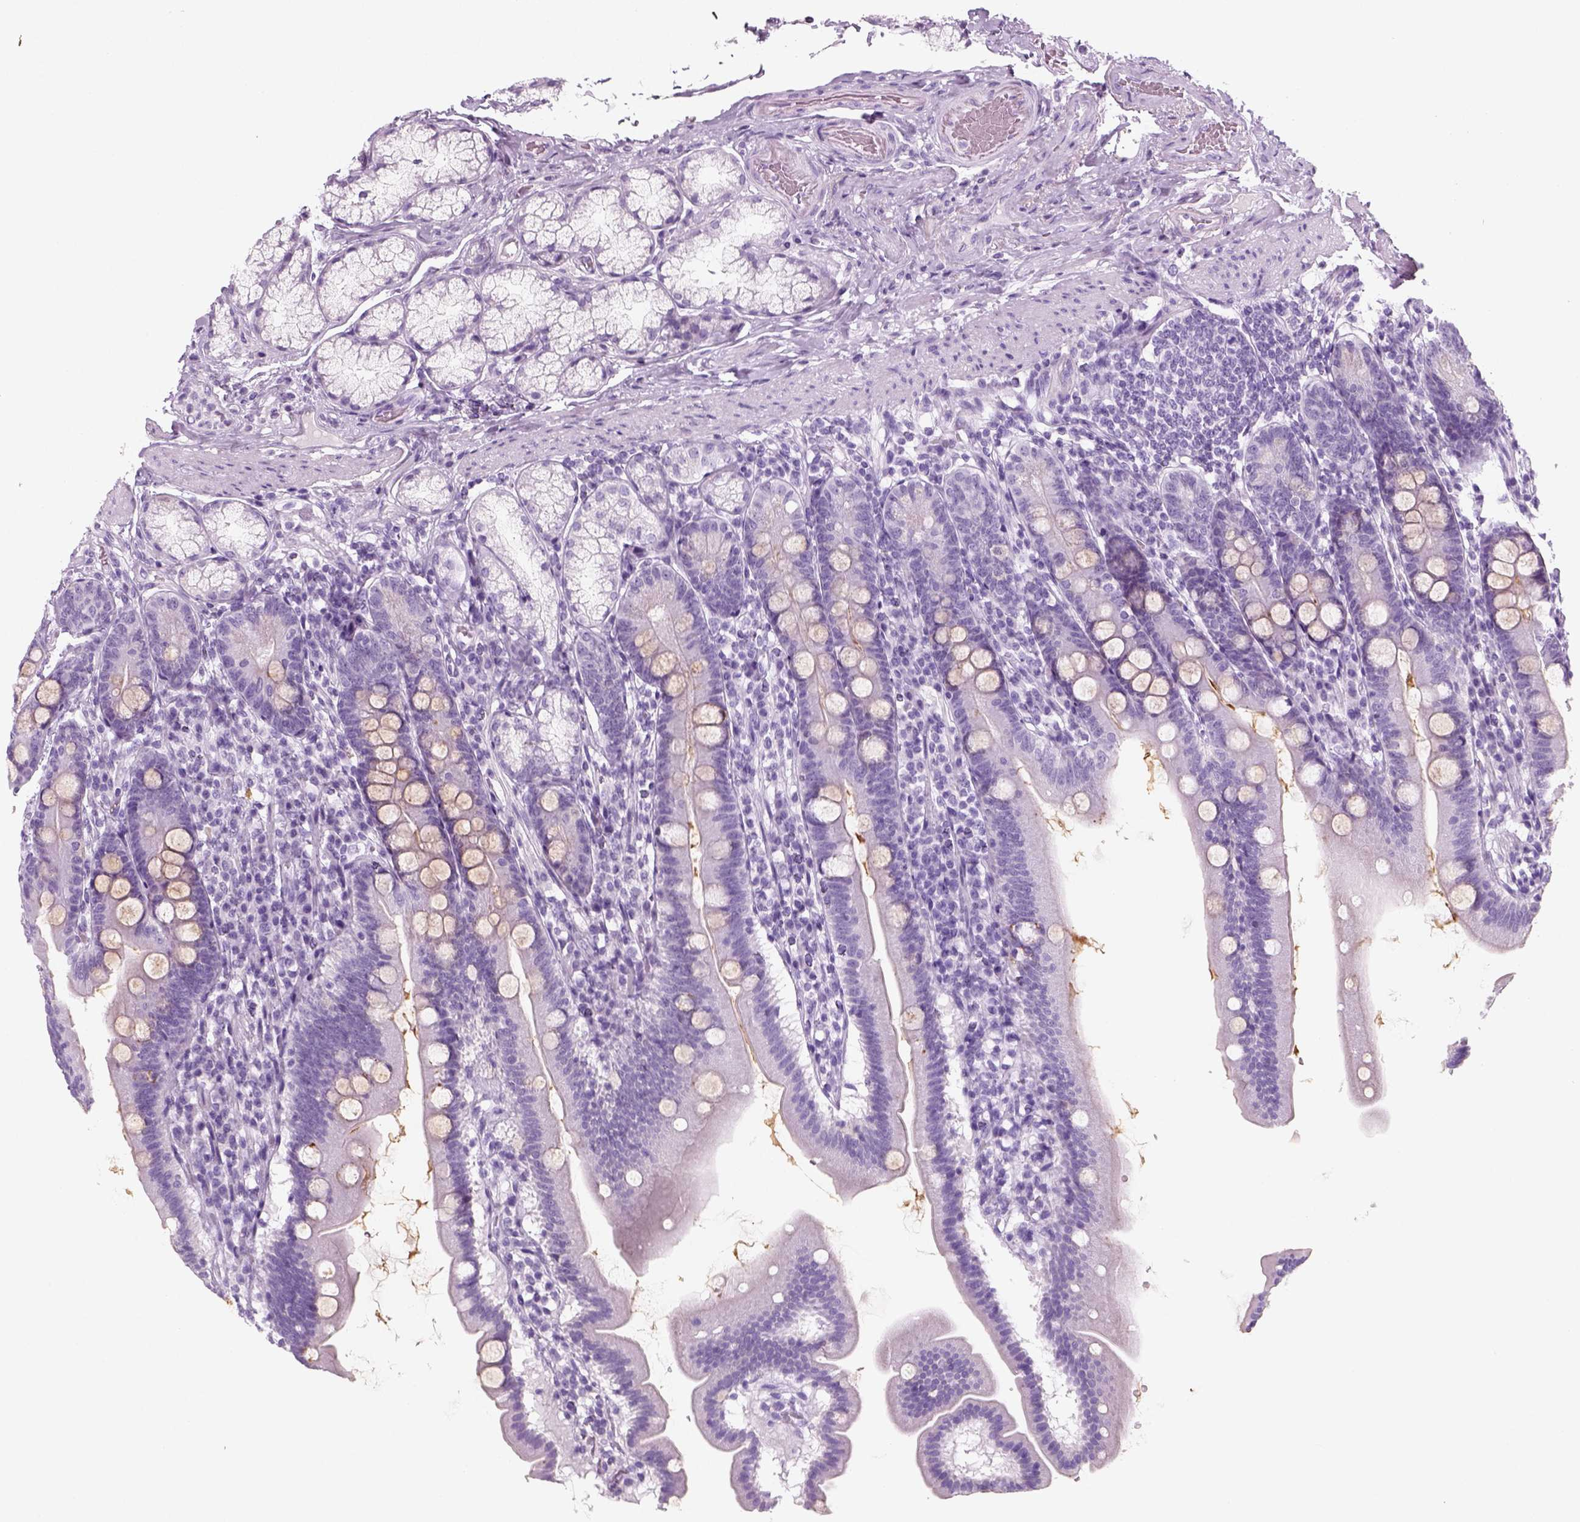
{"staining": {"intensity": "negative", "quantity": "none", "location": "none"}, "tissue": "duodenum", "cell_type": "Glandular cells", "image_type": "normal", "snomed": [{"axis": "morphology", "description": "Normal tissue, NOS"}, {"axis": "topography", "description": "Duodenum"}], "caption": "Micrograph shows no protein expression in glandular cells of normal duodenum.", "gene": "KRTAP11", "patient": {"sex": "female", "age": 67}}